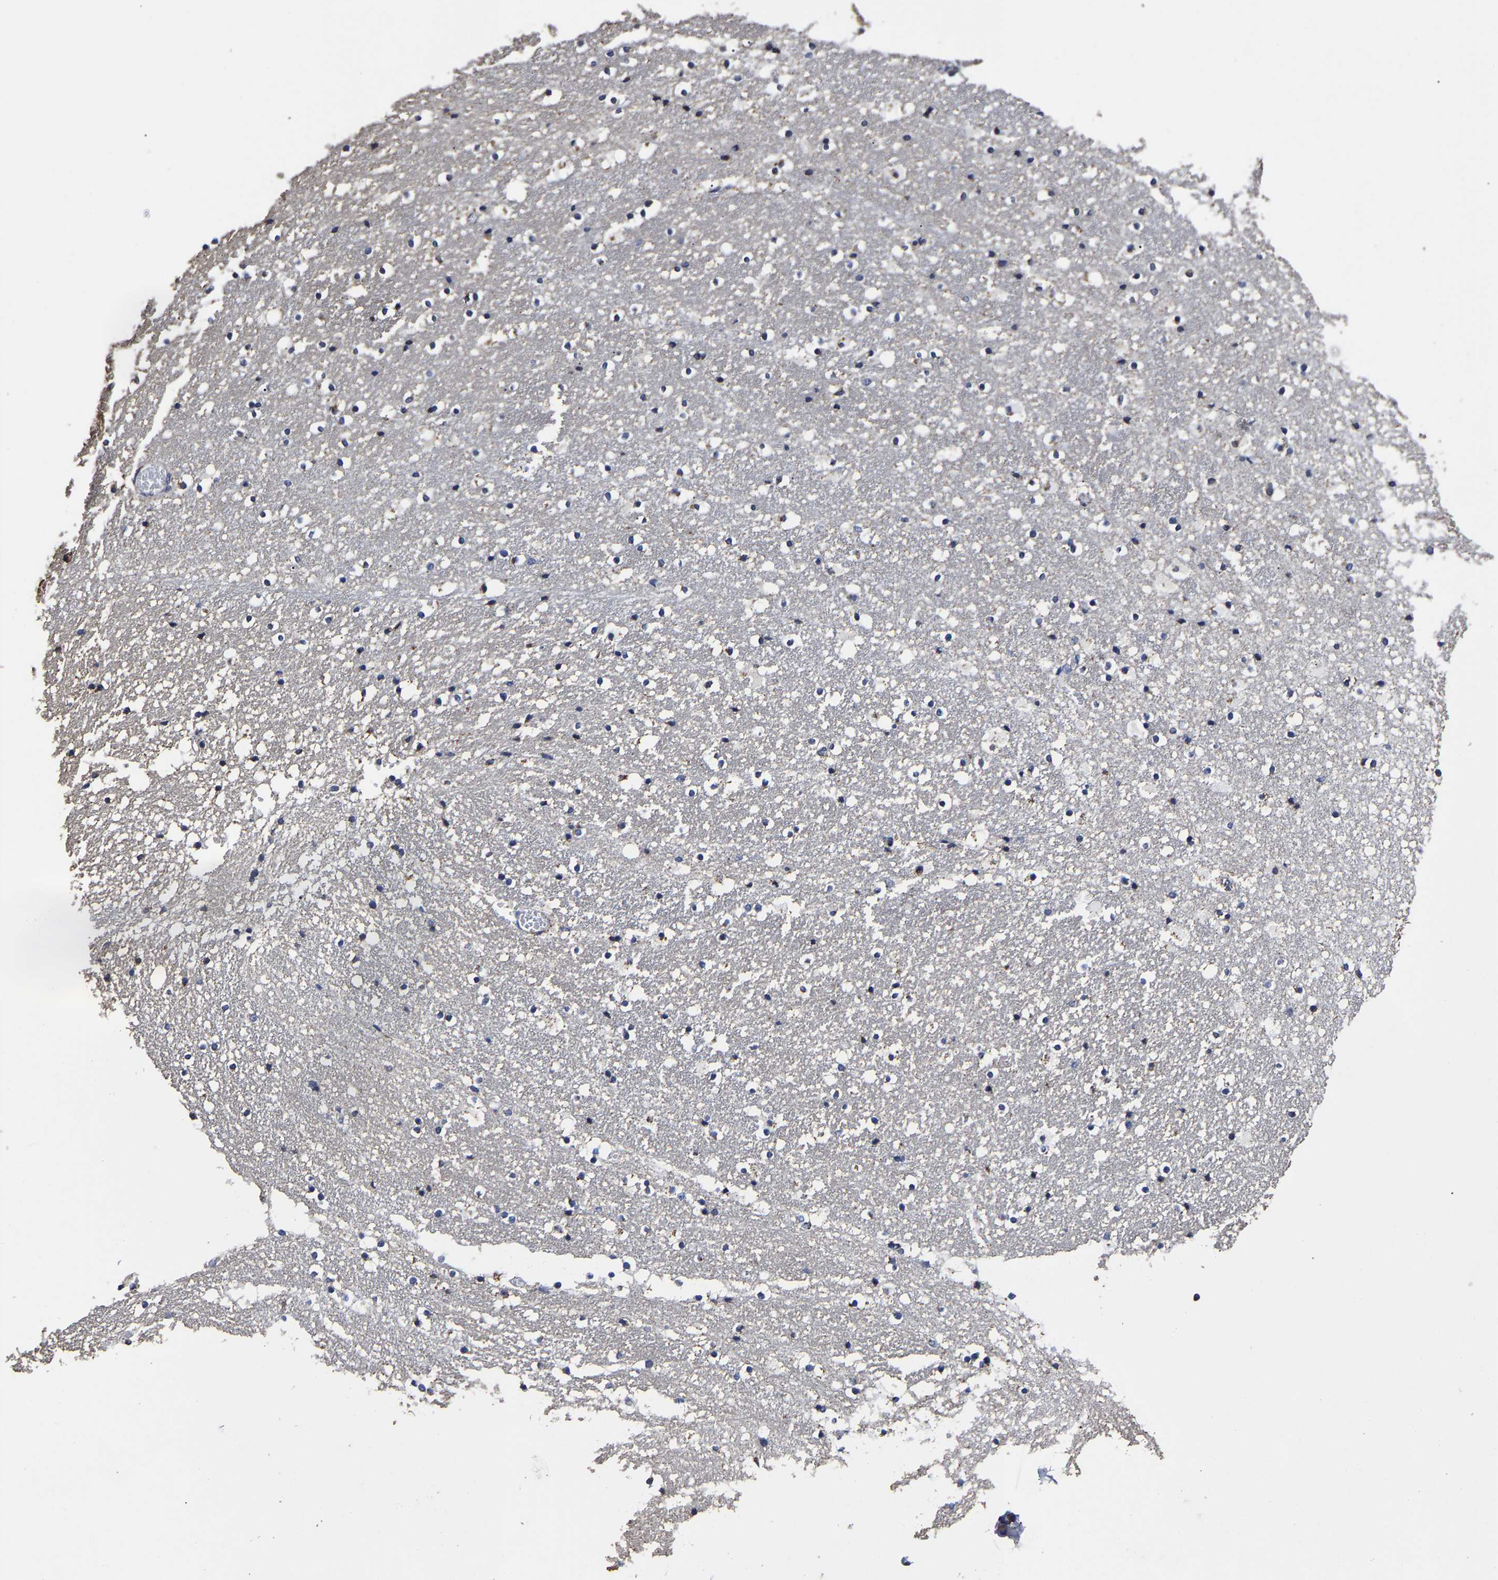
{"staining": {"intensity": "weak", "quantity": "<25%", "location": "cytoplasmic/membranous"}, "tissue": "caudate", "cell_type": "Glial cells", "image_type": "normal", "snomed": [{"axis": "morphology", "description": "Normal tissue, NOS"}, {"axis": "topography", "description": "Lateral ventricle wall"}], "caption": "This photomicrograph is of normal caudate stained with immunohistochemistry to label a protein in brown with the nuclei are counter-stained blue. There is no staining in glial cells. The staining was performed using DAB to visualize the protein expression in brown, while the nuclei were stained in blue with hematoxylin (Magnification: 20x).", "gene": "AASS", "patient": {"sex": "male", "age": 45}}